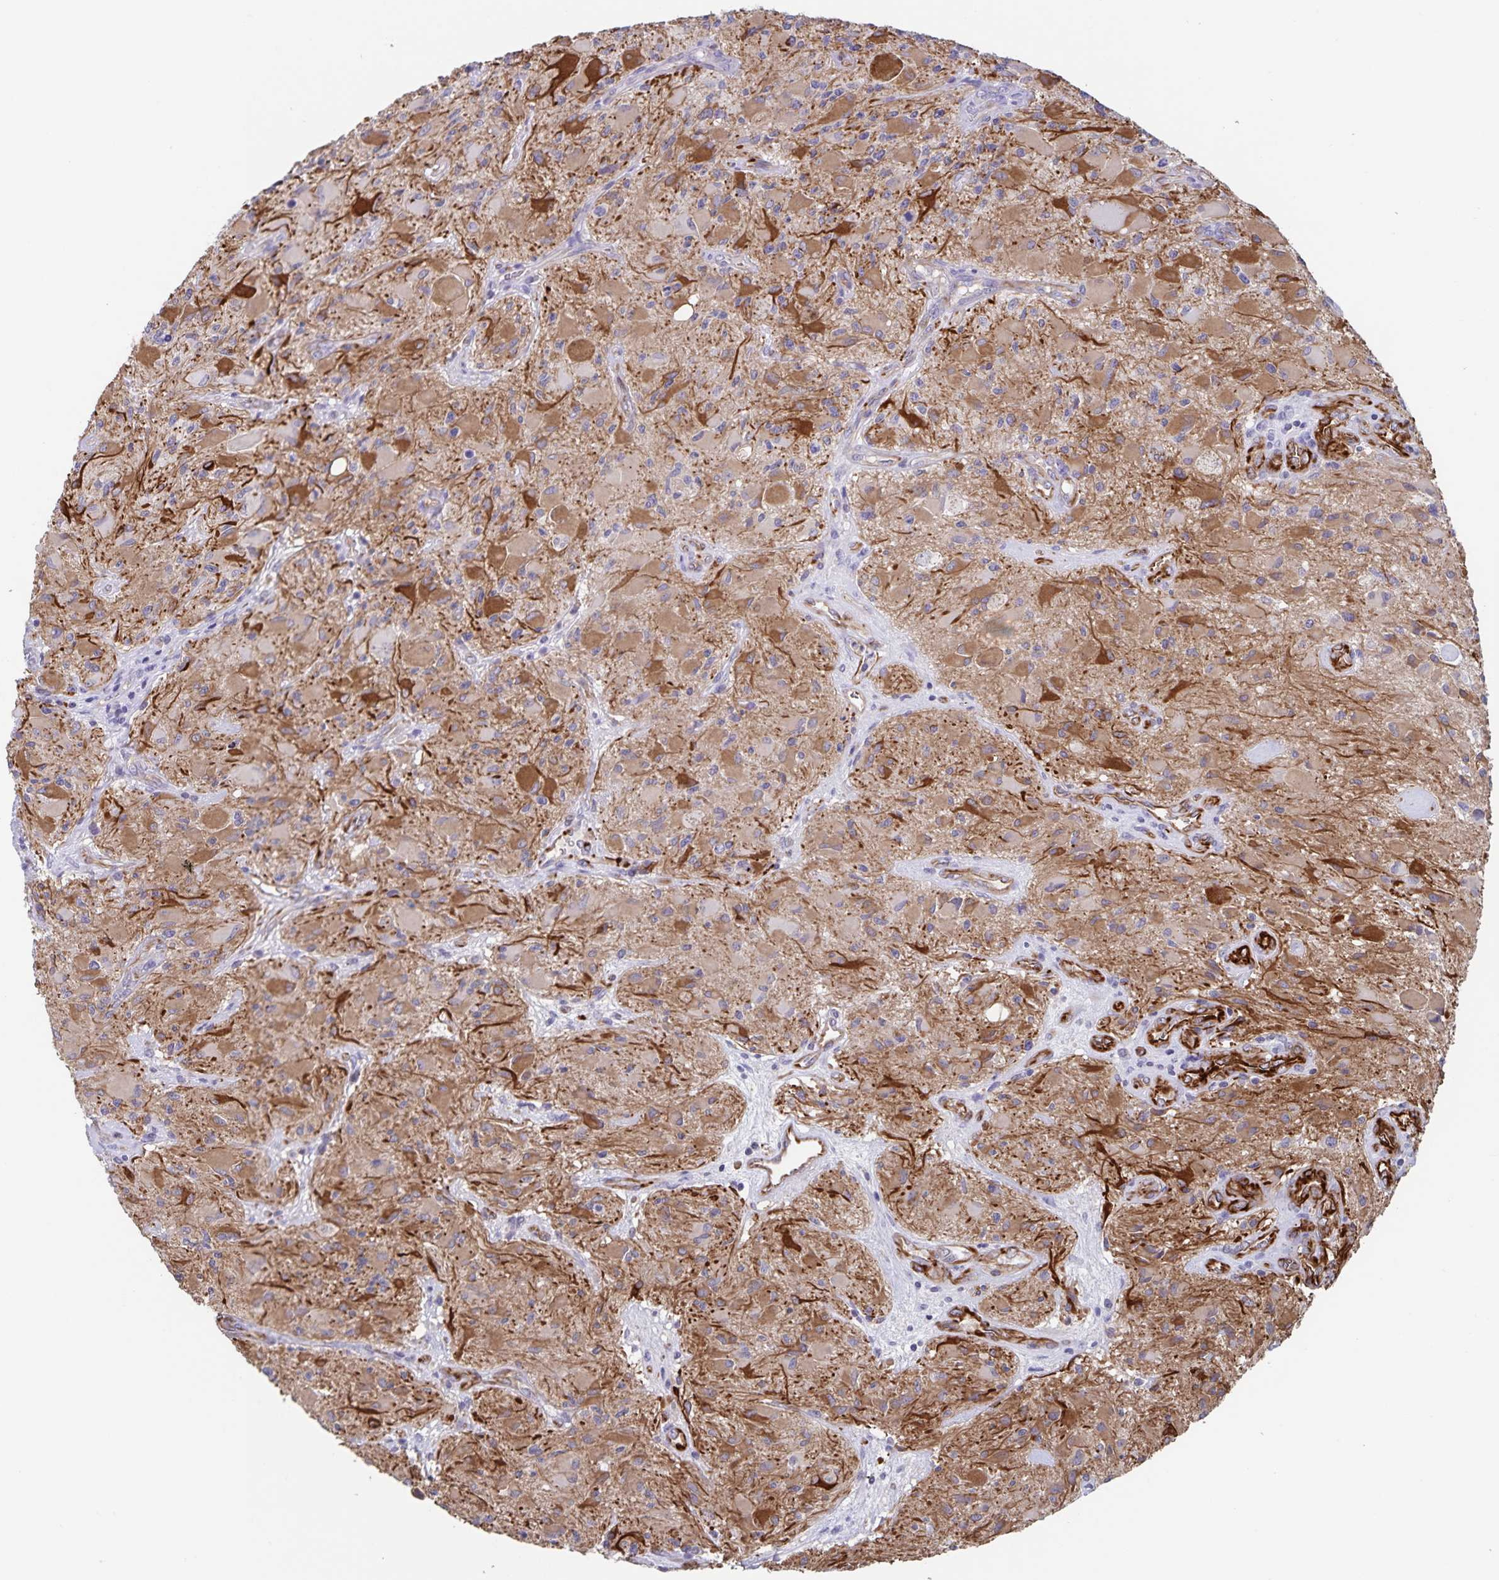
{"staining": {"intensity": "moderate", "quantity": "25%-75%", "location": "cytoplasmic/membranous"}, "tissue": "glioma", "cell_type": "Tumor cells", "image_type": "cancer", "snomed": [{"axis": "morphology", "description": "Glioma, malignant, High grade"}, {"axis": "topography", "description": "Brain"}], "caption": "The immunohistochemical stain highlights moderate cytoplasmic/membranous positivity in tumor cells of glioma tissue.", "gene": "SYNM", "patient": {"sex": "female", "age": 65}}